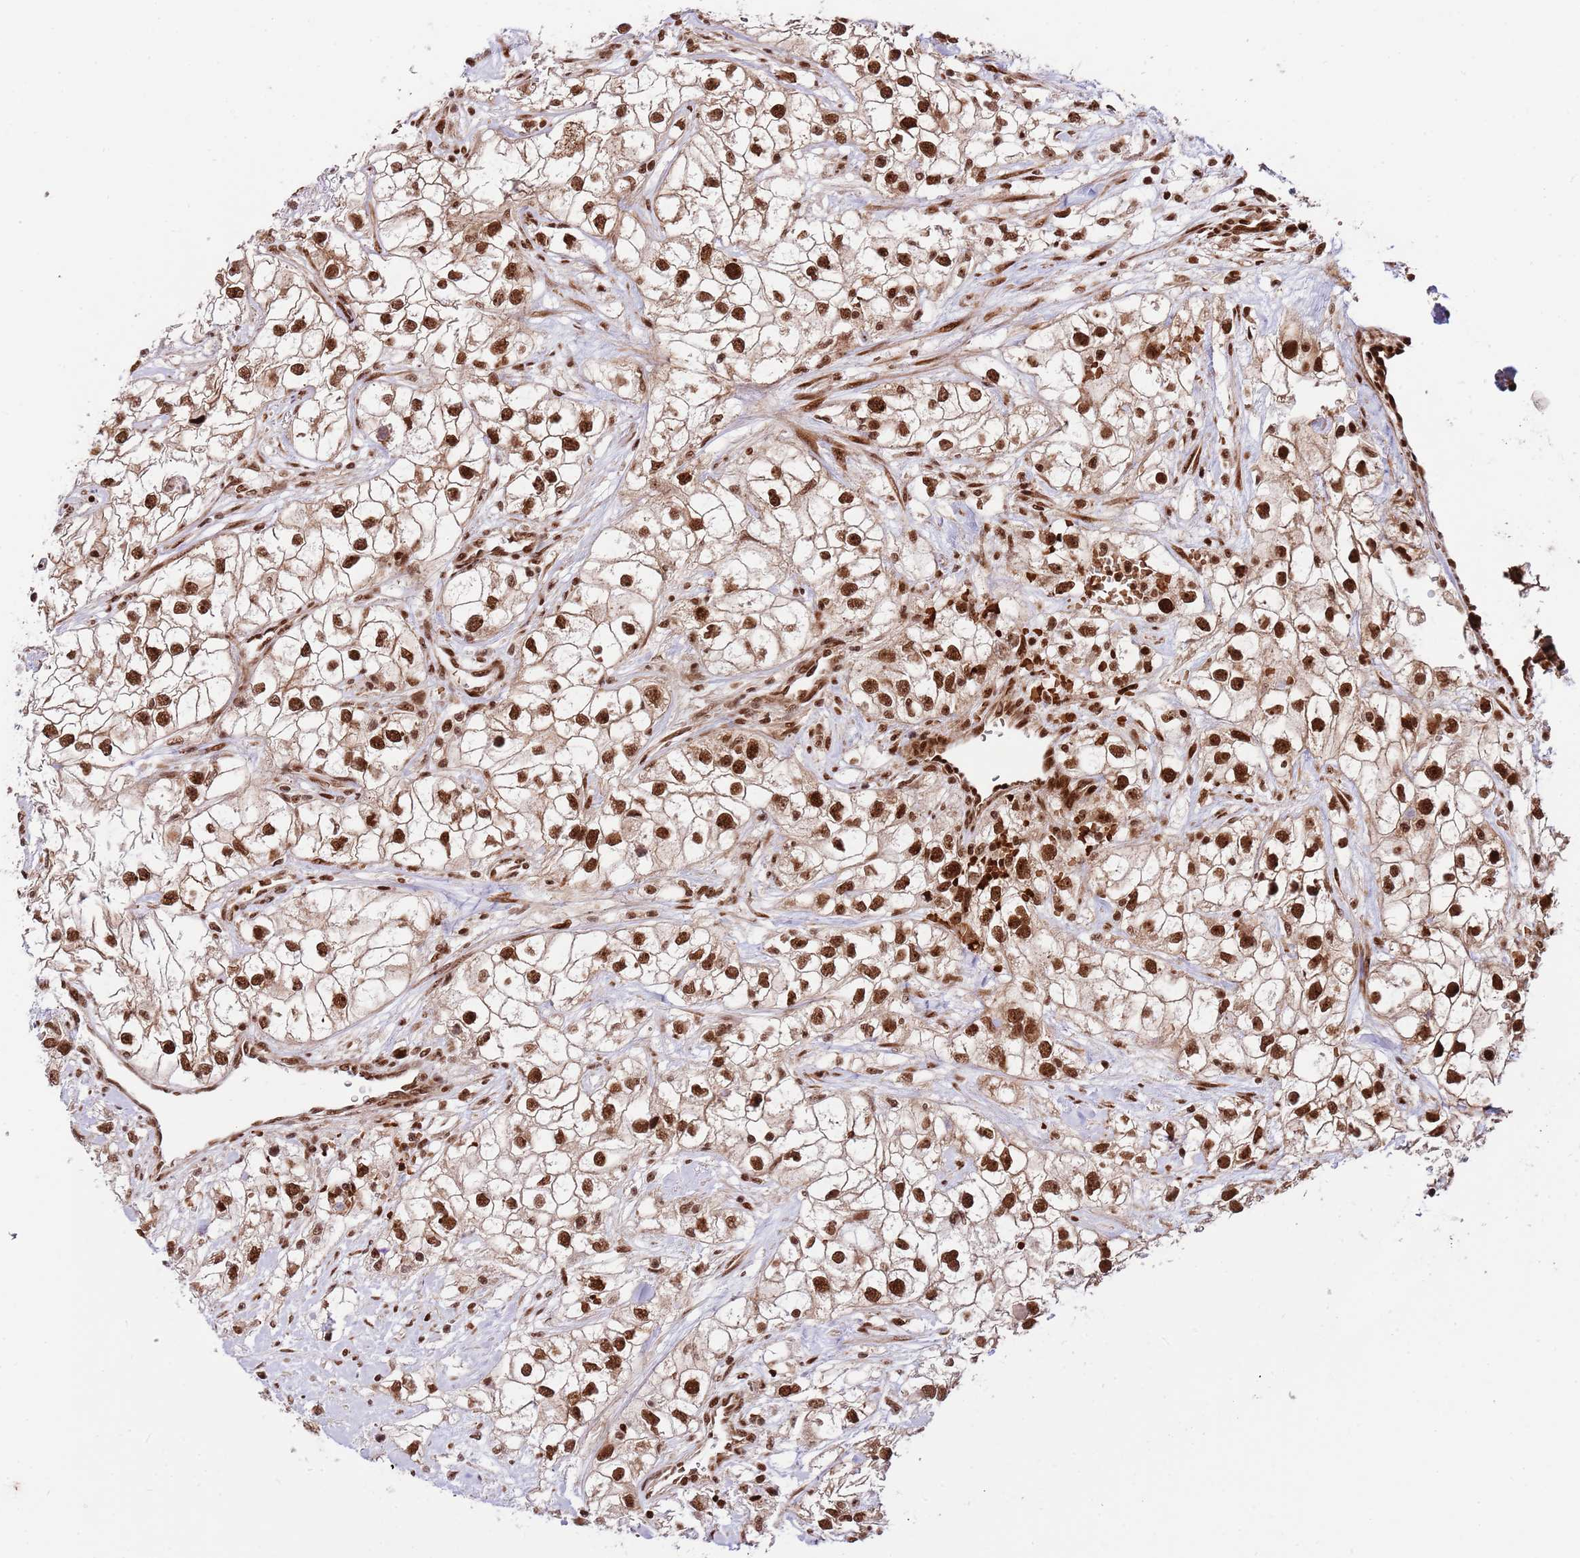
{"staining": {"intensity": "strong", "quantity": ">75%", "location": "nuclear"}, "tissue": "renal cancer", "cell_type": "Tumor cells", "image_type": "cancer", "snomed": [{"axis": "morphology", "description": "Adenocarcinoma, NOS"}, {"axis": "topography", "description": "Kidney"}], "caption": "Human renal cancer stained with a protein marker exhibits strong staining in tumor cells.", "gene": "RIF1", "patient": {"sex": "male", "age": 59}}